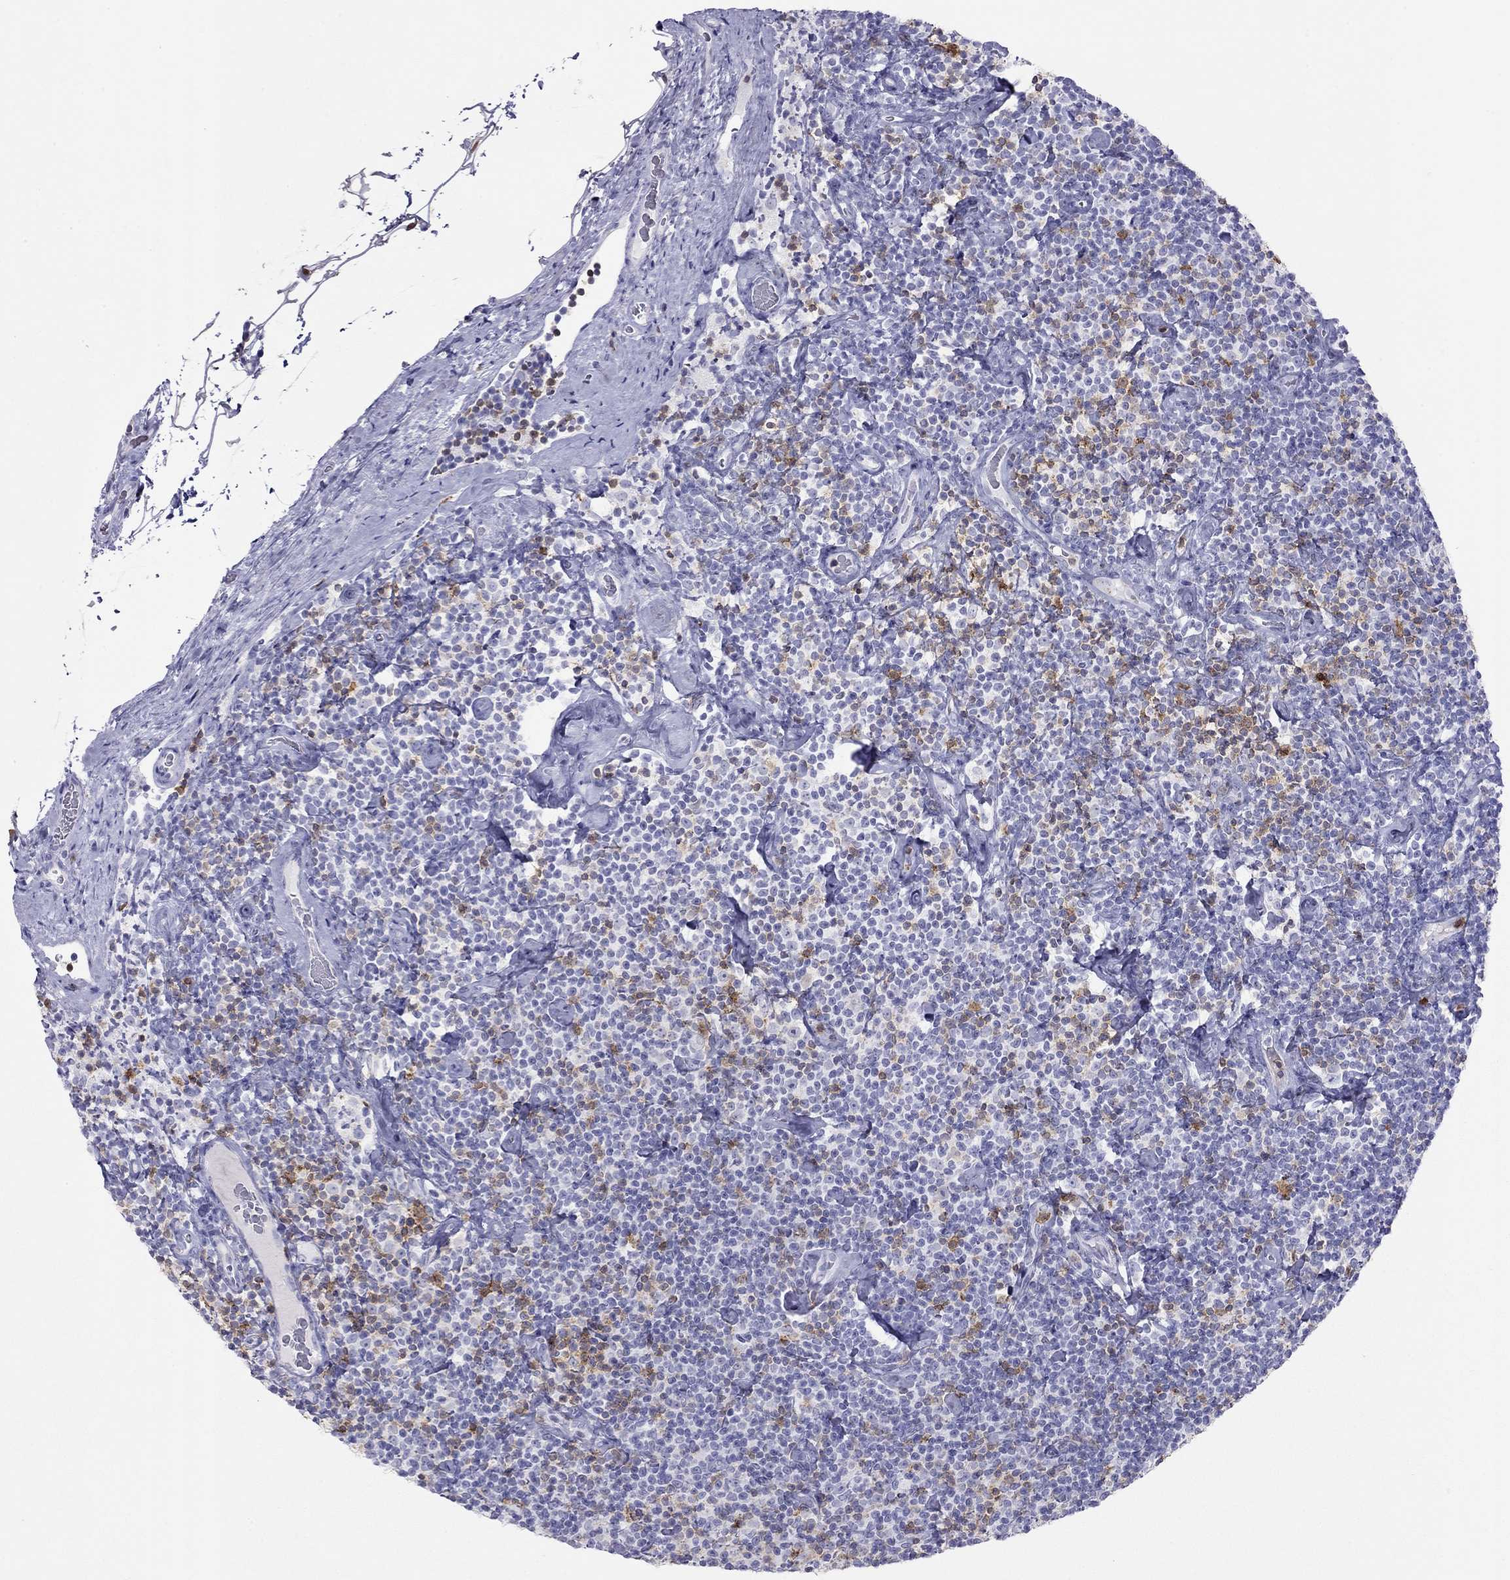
{"staining": {"intensity": "negative", "quantity": "none", "location": "none"}, "tissue": "lymphoma", "cell_type": "Tumor cells", "image_type": "cancer", "snomed": [{"axis": "morphology", "description": "Malignant lymphoma, non-Hodgkin's type, Low grade"}, {"axis": "topography", "description": "Lymph node"}], "caption": "Image shows no significant protein expression in tumor cells of low-grade malignant lymphoma, non-Hodgkin's type. The staining is performed using DAB brown chromogen with nuclei counter-stained in using hematoxylin.", "gene": "SH2D2A", "patient": {"sex": "male", "age": 81}}